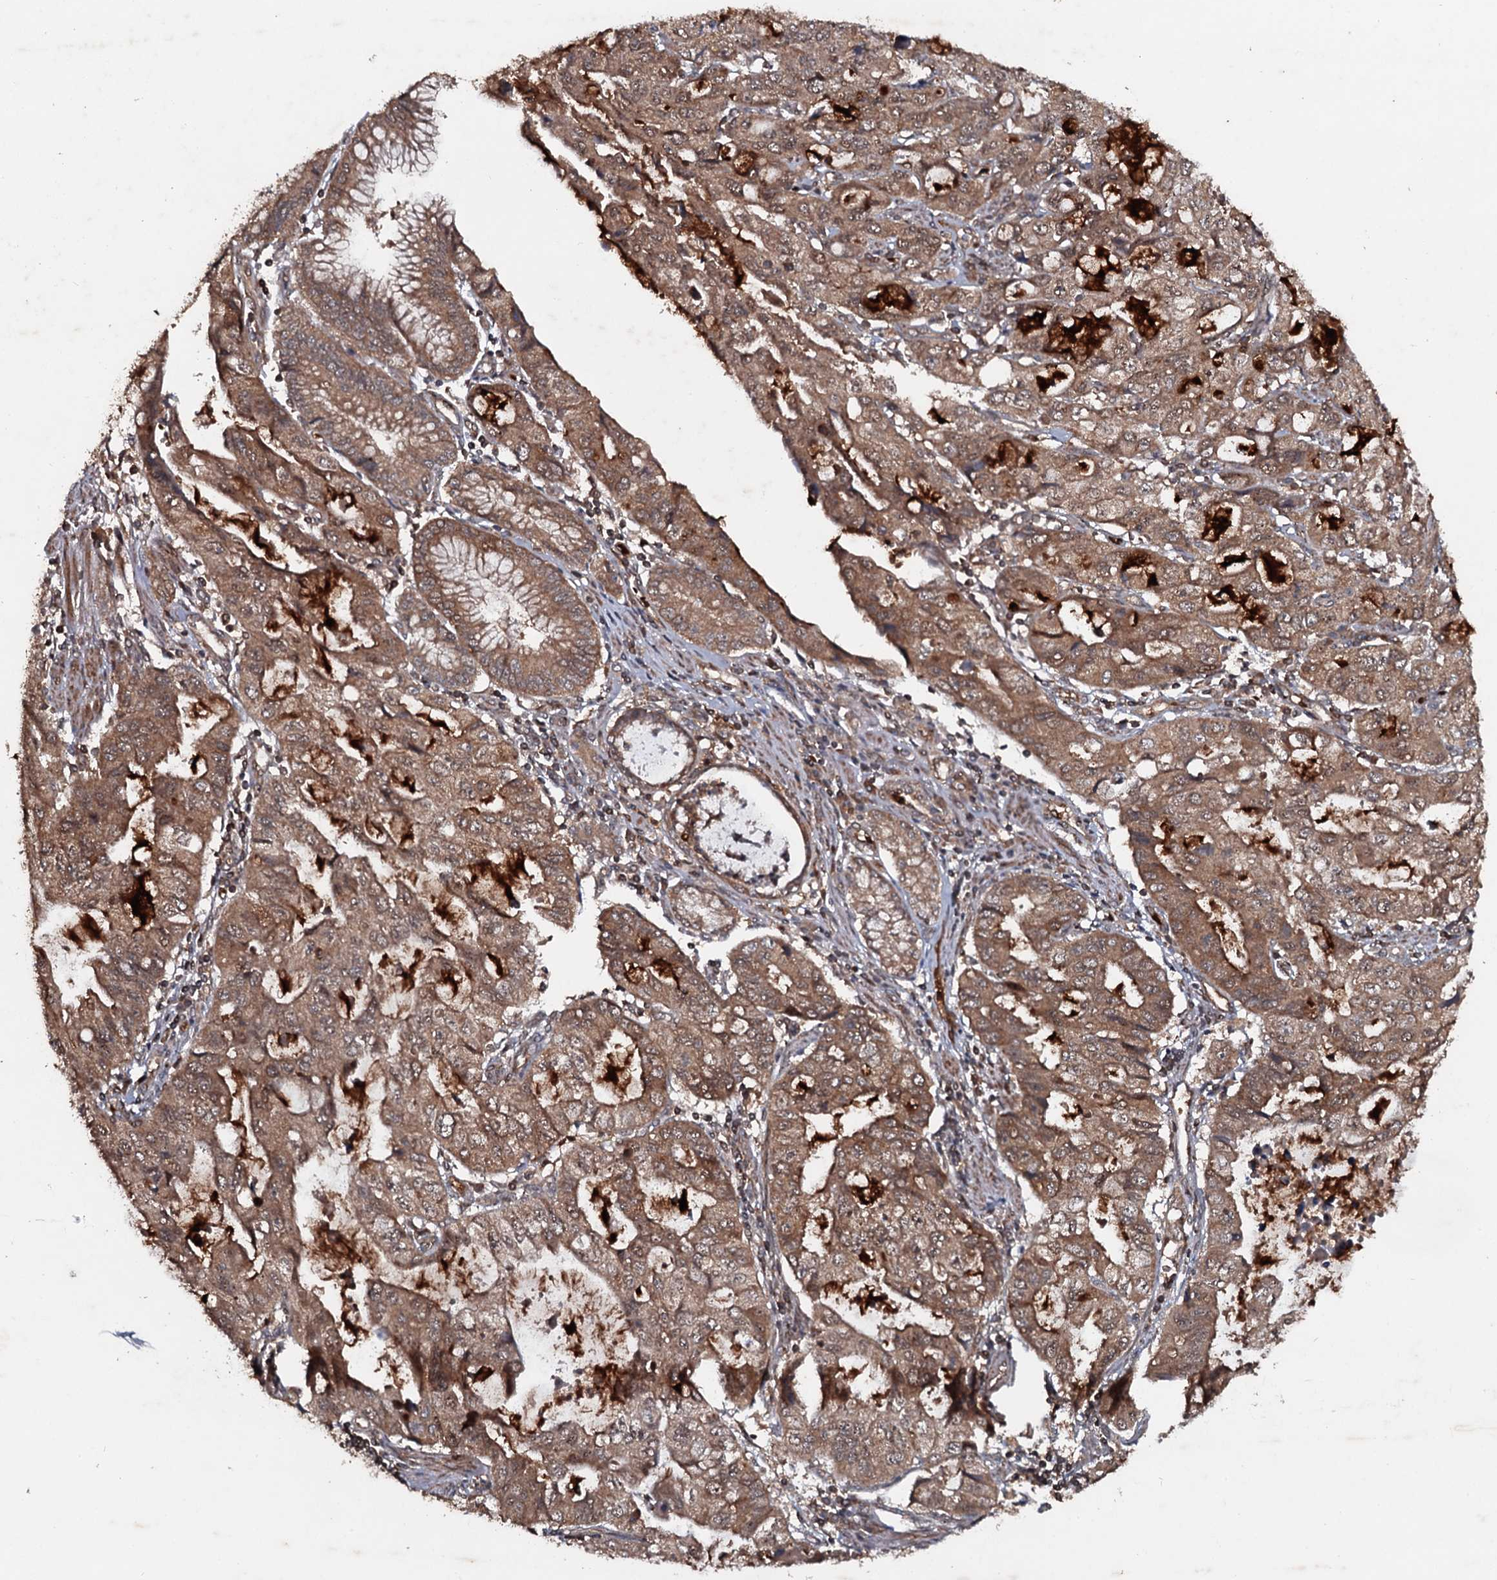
{"staining": {"intensity": "moderate", "quantity": ">75%", "location": "cytoplasmic/membranous,nuclear"}, "tissue": "stomach cancer", "cell_type": "Tumor cells", "image_type": "cancer", "snomed": [{"axis": "morphology", "description": "Adenocarcinoma, NOS"}, {"axis": "topography", "description": "Stomach, upper"}], "caption": "Immunohistochemistry of stomach cancer exhibits medium levels of moderate cytoplasmic/membranous and nuclear staining in approximately >75% of tumor cells.", "gene": "ADGRG3", "patient": {"sex": "female", "age": 52}}